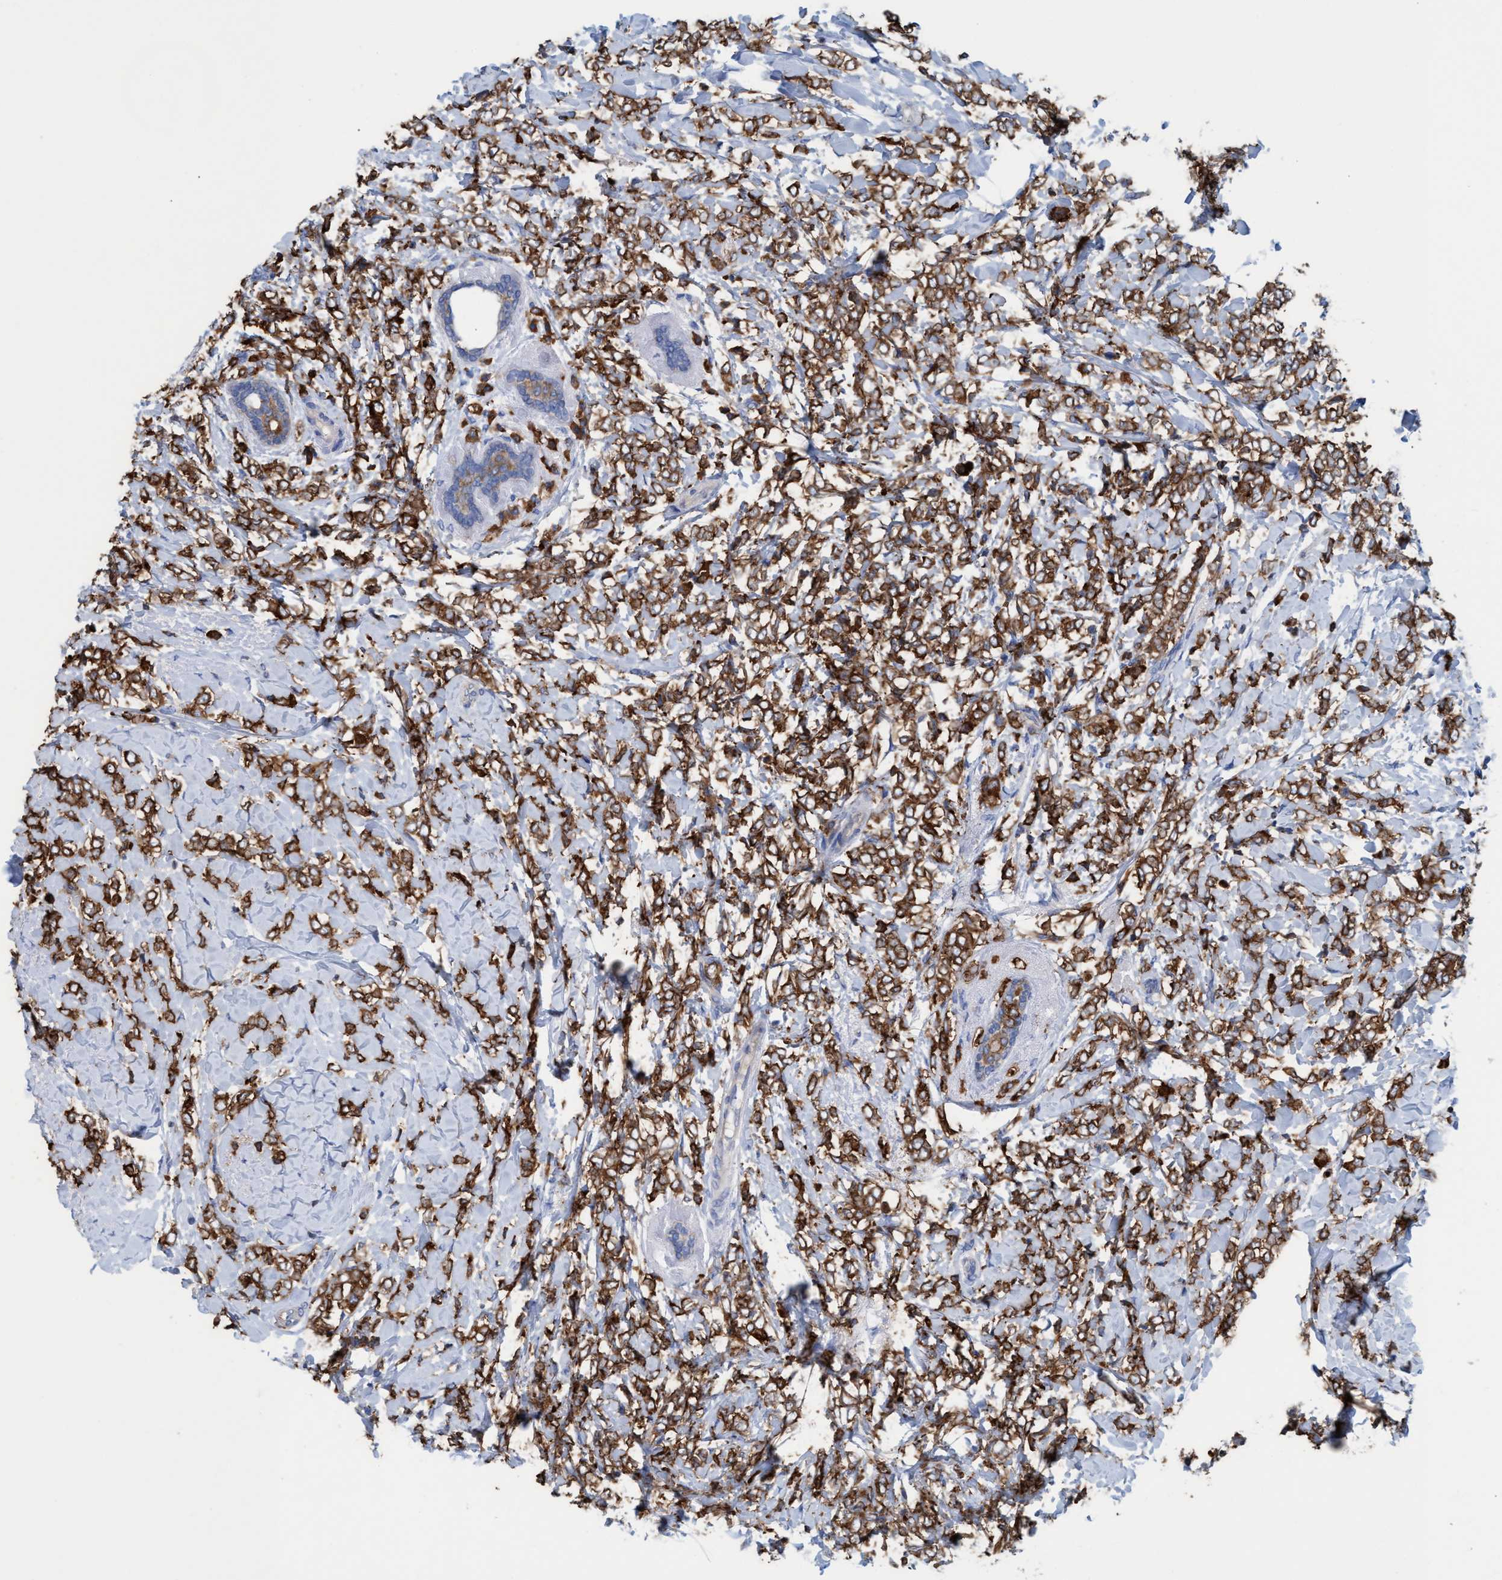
{"staining": {"intensity": "moderate", "quantity": ">75%", "location": "cytoplasmic/membranous"}, "tissue": "breast cancer", "cell_type": "Tumor cells", "image_type": "cancer", "snomed": [{"axis": "morphology", "description": "Normal tissue, NOS"}, {"axis": "morphology", "description": "Lobular carcinoma"}, {"axis": "topography", "description": "Breast"}], "caption": "Lobular carcinoma (breast) was stained to show a protein in brown. There is medium levels of moderate cytoplasmic/membranous expression in approximately >75% of tumor cells.", "gene": "EZR", "patient": {"sex": "female", "age": 47}}